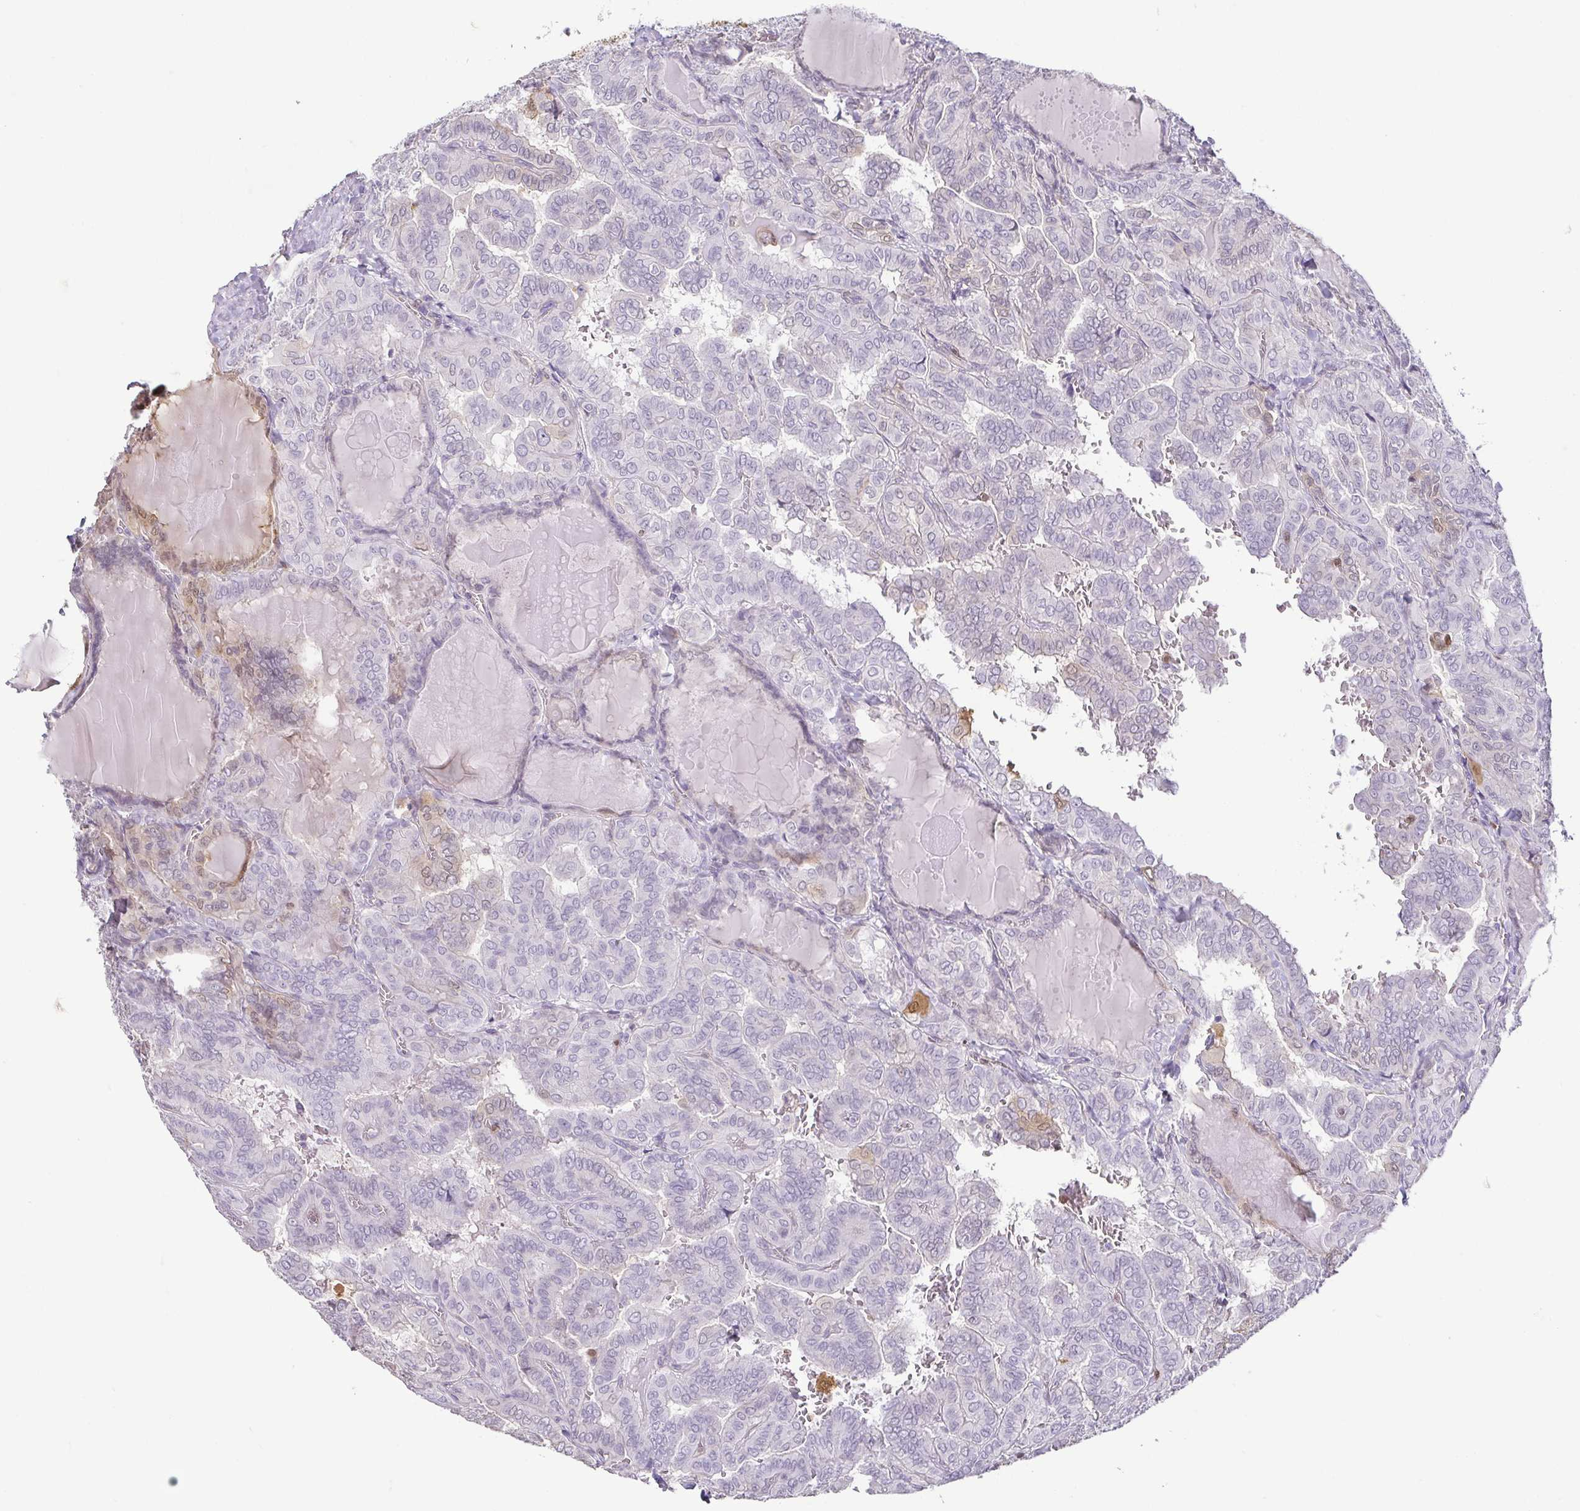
{"staining": {"intensity": "weak", "quantity": "<25%", "location": "cytoplasmic/membranous,nuclear"}, "tissue": "thyroid cancer", "cell_type": "Tumor cells", "image_type": "cancer", "snomed": [{"axis": "morphology", "description": "Papillary adenocarcinoma, NOS"}, {"axis": "topography", "description": "Thyroid gland"}], "caption": "IHC micrograph of neoplastic tissue: thyroid papillary adenocarcinoma stained with DAB (3,3'-diaminobenzidine) exhibits no significant protein positivity in tumor cells.", "gene": "HOPX", "patient": {"sex": "female", "age": 46}}